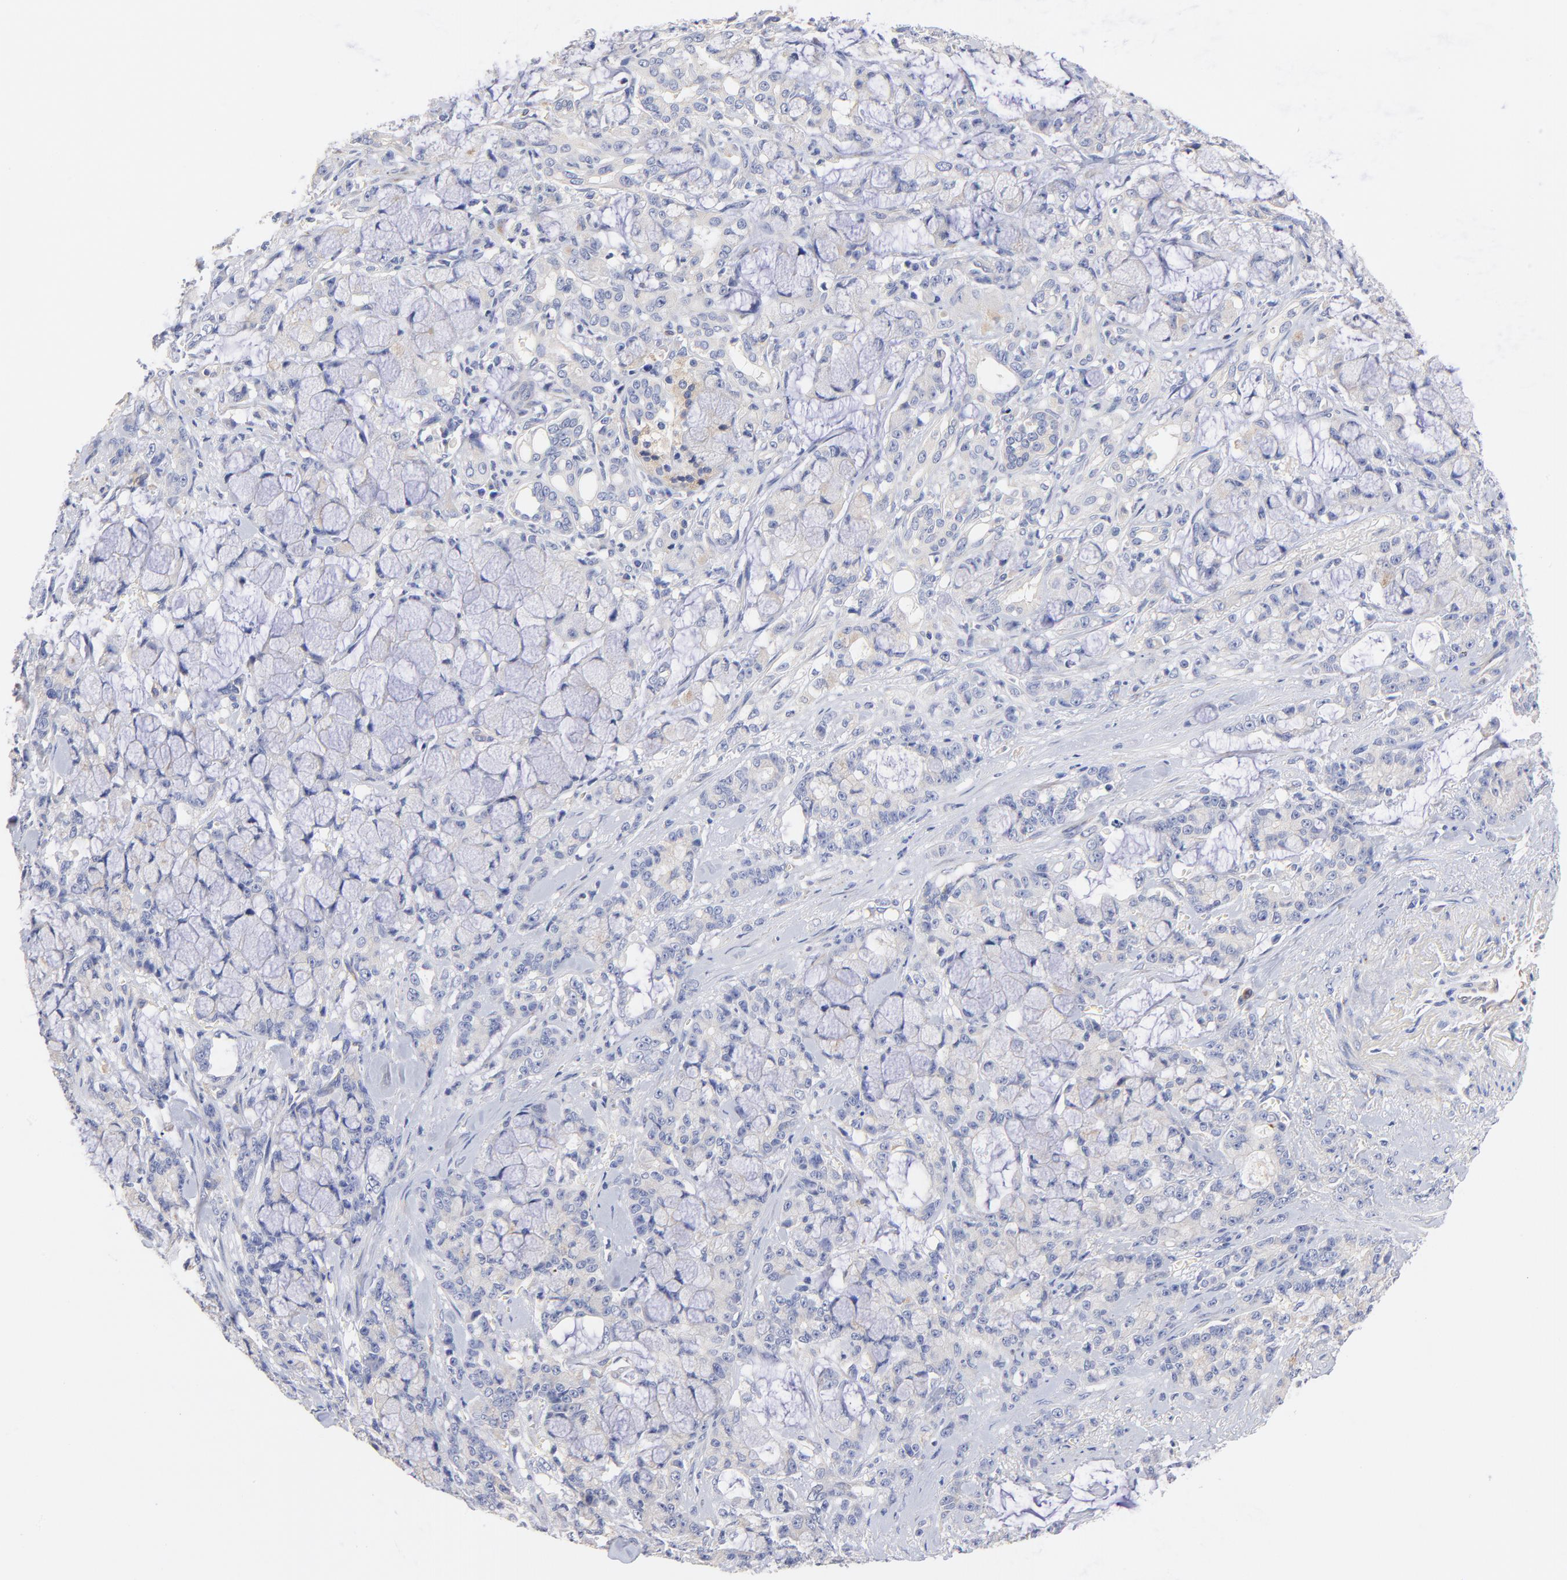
{"staining": {"intensity": "weak", "quantity": "<25%", "location": "cytoplasmic/membranous"}, "tissue": "pancreatic cancer", "cell_type": "Tumor cells", "image_type": "cancer", "snomed": [{"axis": "morphology", "description": "Adenocarcinoma, NOS"}, {"axis": "topography", "description": "Pancreas"}], "caption": "Tumor cells show no significant protein positivity in pancreatic cancer (adenocarcinoma). (Stains: DAB (3,3'-diaminobenzidine) immunohistochemistry with hematoxylin counter stain, Microscopy: brightfield microscopy at high magnification).", "gene": "HS3ST1", "patient": {"sex": "female", "age": 73}}